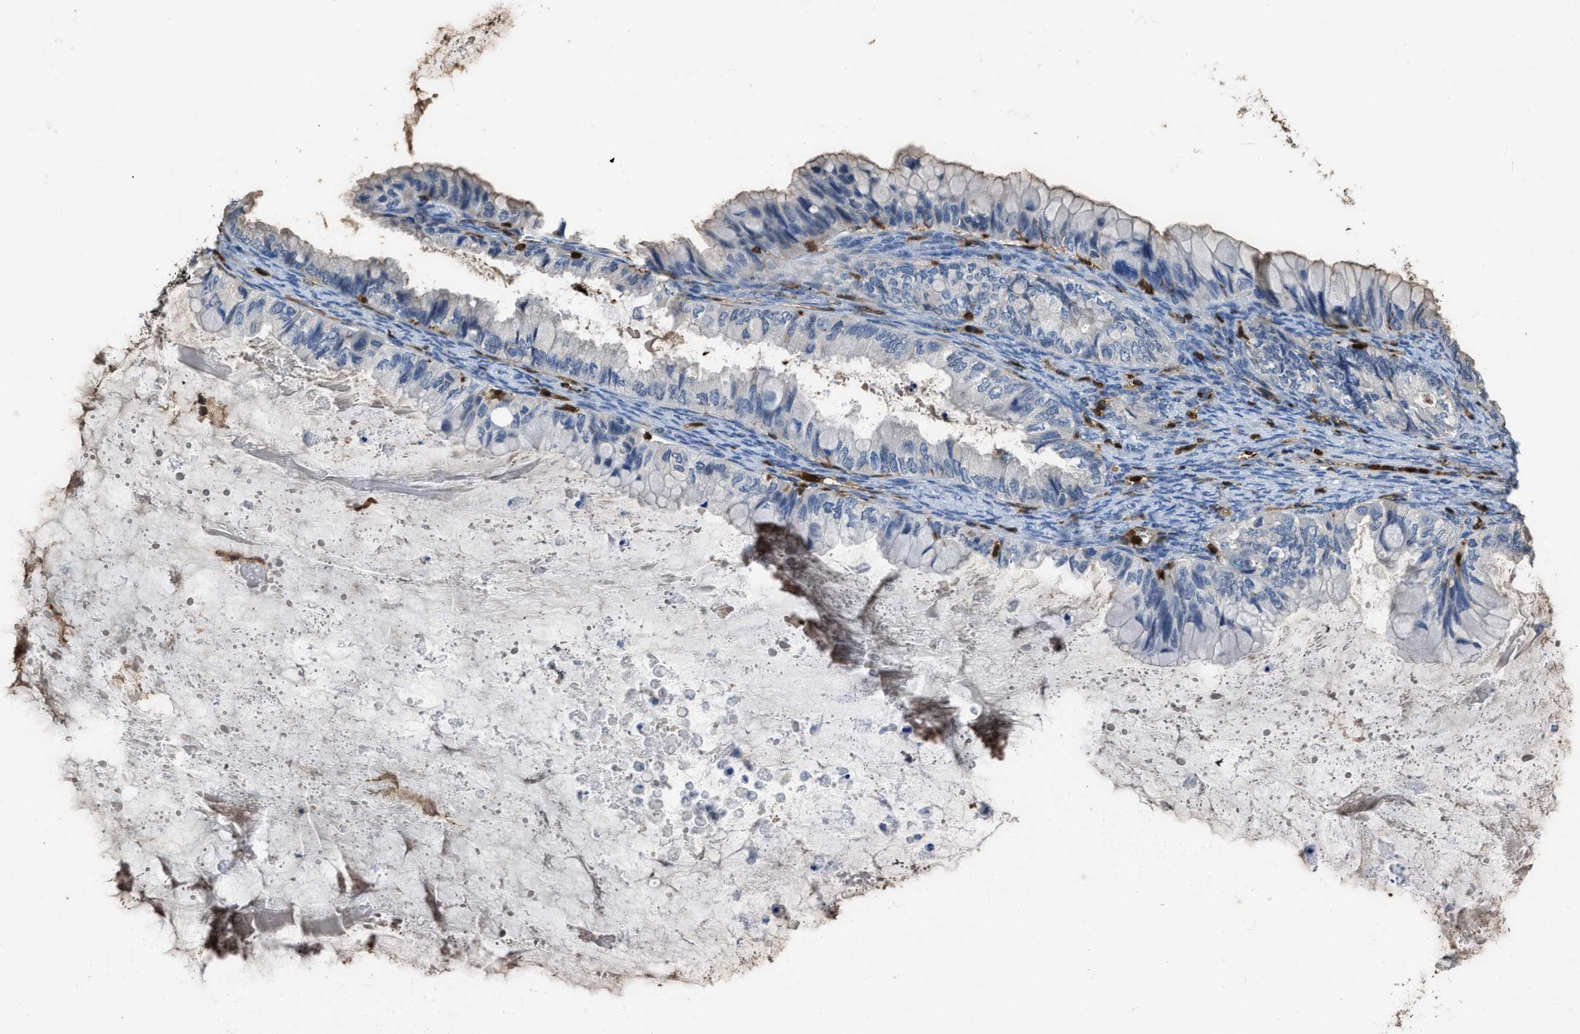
{"staining": {"intensity": "negative", "quantity": "none", "location": "none"}, "tissue": "ovarian cancer", "cell_type": "Tumor cells", "image_type": "cancer", "snomed": [{"axis": "morphology", "description": "Cystadenocarcinoma, mucinous, NOS"}, {"axis": "topography", "description": "Ovary"}], "caption": "This is a photomicrograph of IHC staining of ovarian mucinous cystadenocarcinoma, which shows no positivity in tumor cells.", "gene": "ARHGDIB", "patient": {"sex": "female", "age": 80}}